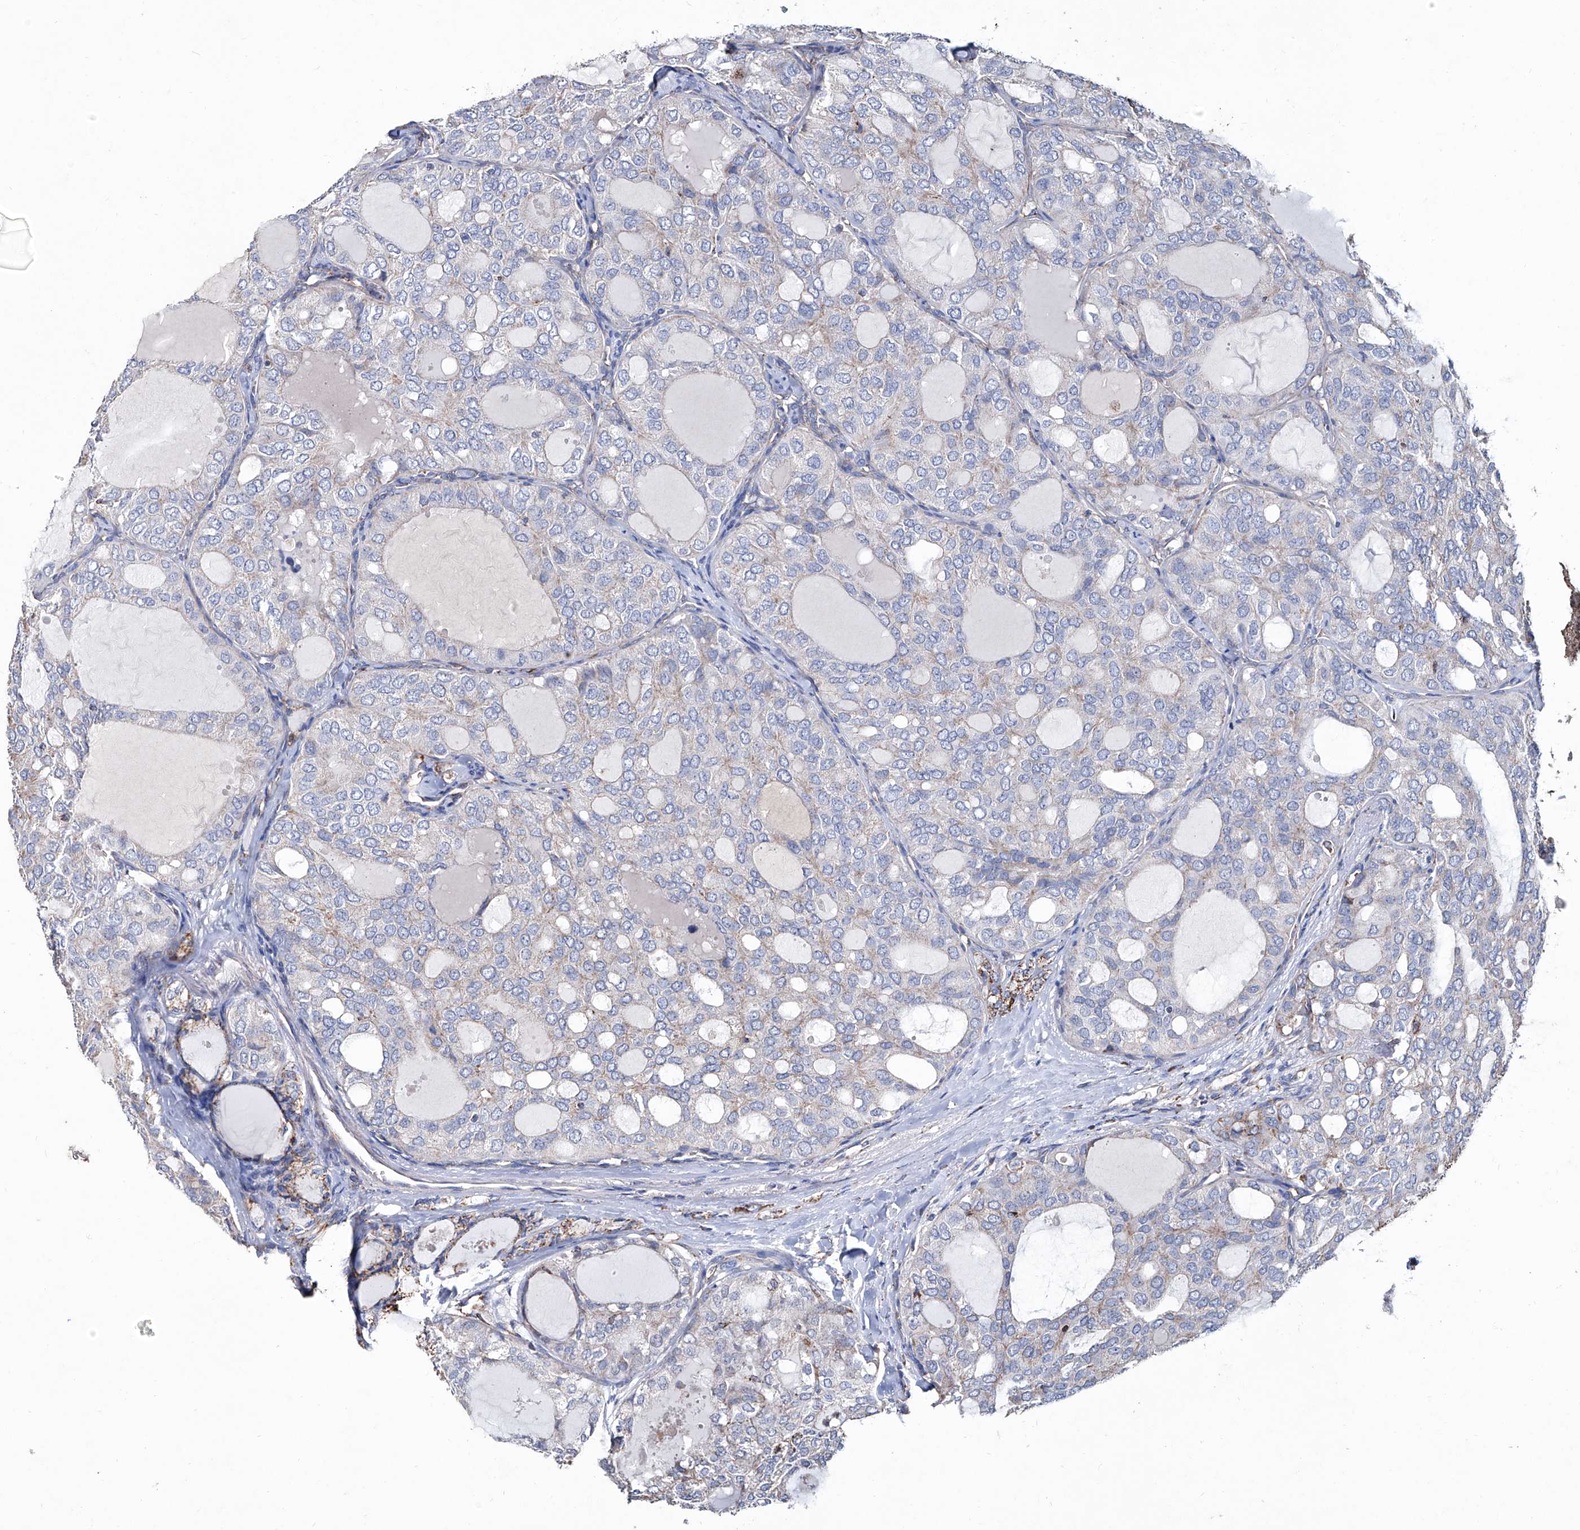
{"staining": {"intensity": "weak", "quantity": "25%-75%", "location": "cytoplasmic/membranous"}, "tissue": "thyroid cancer", "cell_type": "Tumor cells", "image_type": "cancer", "snomed": [{"axis": "morphology", "description": "Follicular adenoma carcinoma, NOS"}, {"axis": "topography", "description": "Thyroid gland"}], "caption": "This micrograph reveals immunohistochemistry staining of thyroid follicular adenoma carcinoma, with low weak cytoplasmic/membranous expression in about 25%-75% of tumor cells.", "gene": "NHS", "patient": {"sex": "male", "age": 75}}